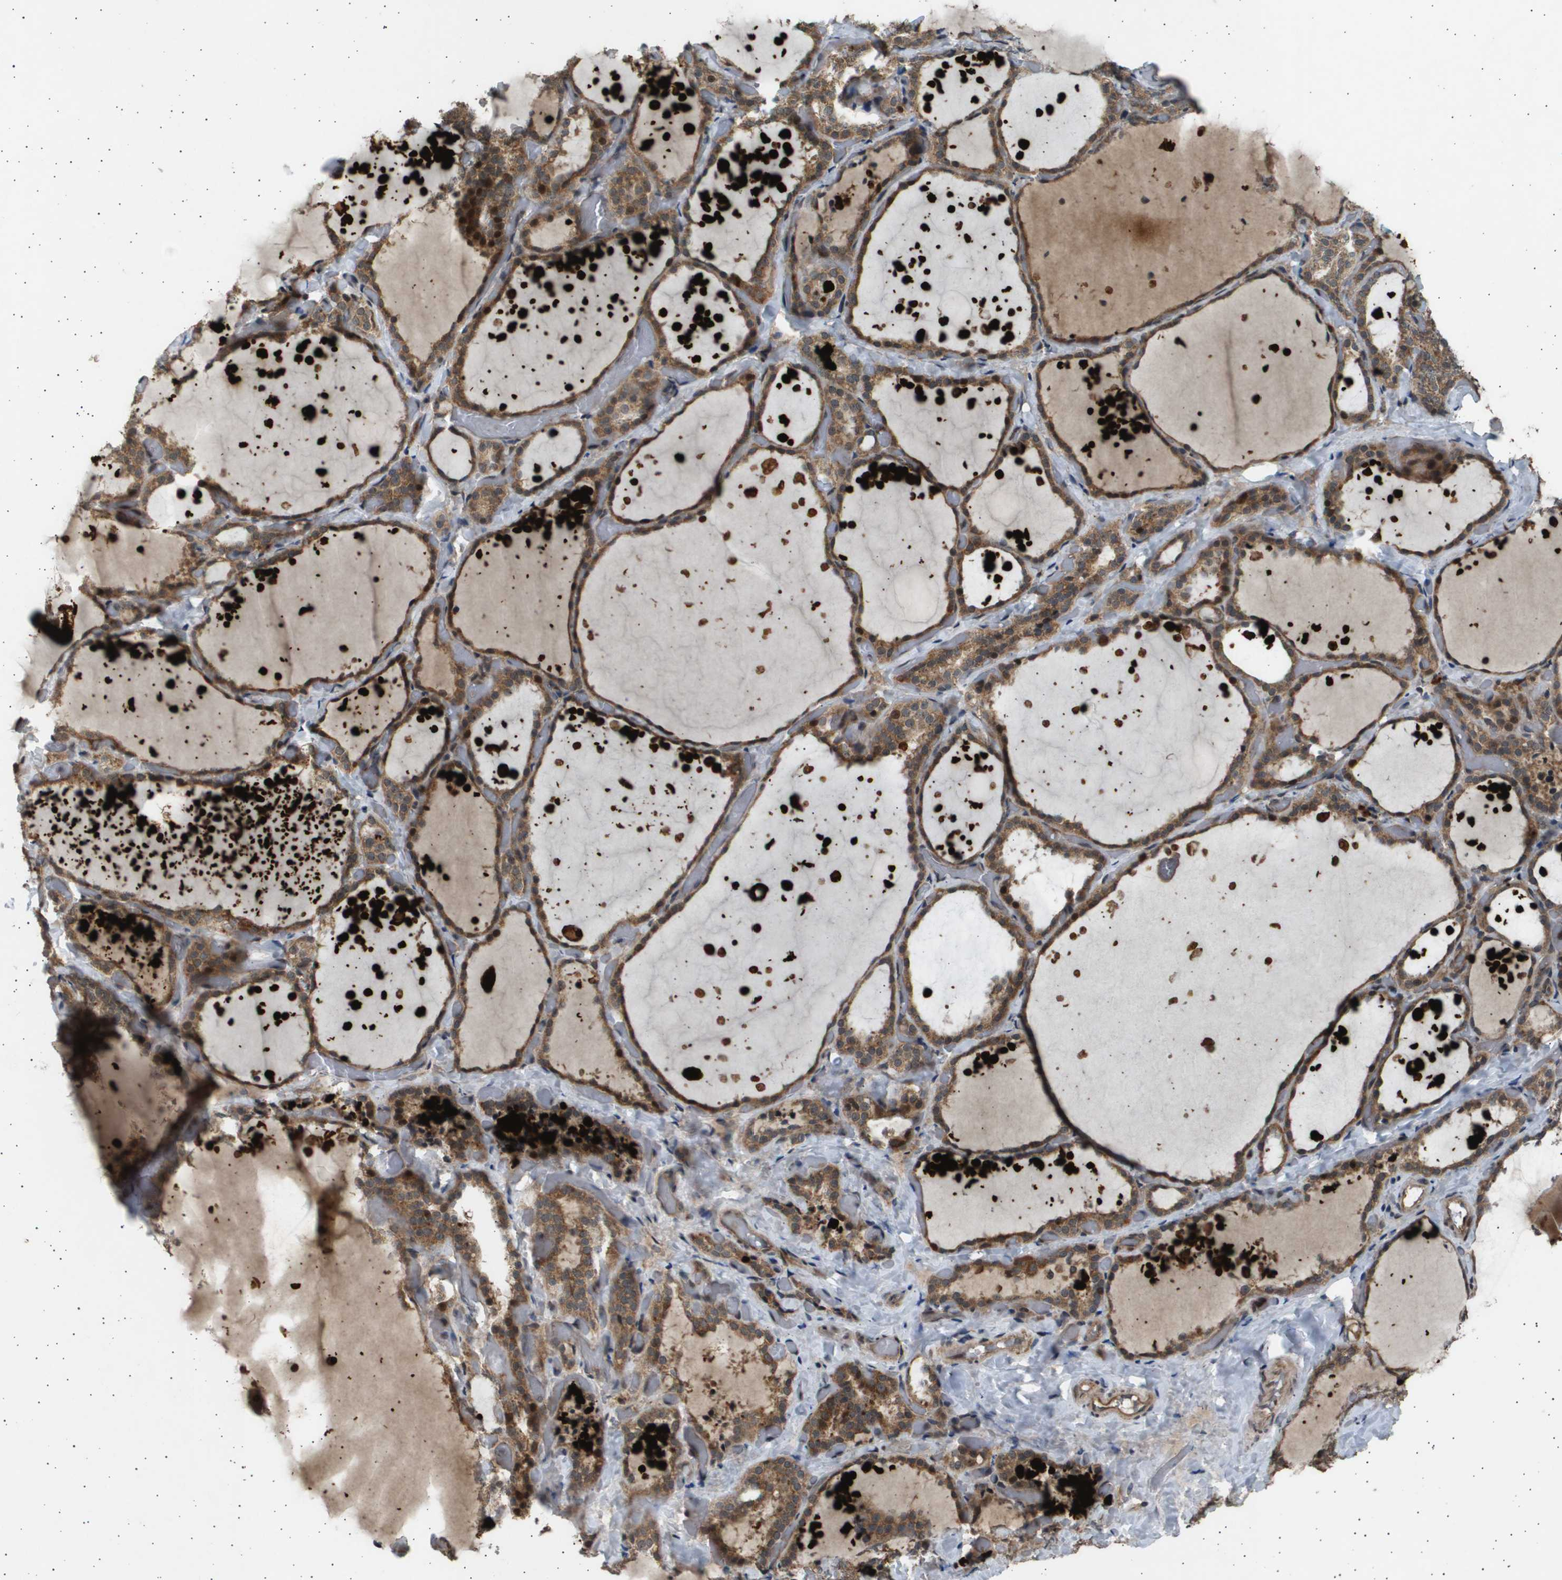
{"staining": {"intensity": "moderate", "quantity": ">75%", "location": "cytoplasmic/membranous"}, "tissue": "thyroid gland", "cell_type": "Glandular cells", "image_type": "normal", "snomed": [{"axis": "morphology", "description": "Normal tissue, NOS"}, {"axis": "topography", "description": "Thyroid gland"}], "caption": "Moderate cytoplasmic/membranous protein staining is identified in about >75% of glandular cells in thyroid gland. (DAB = brown stain, brightfield microscopy at high magnification).", "gene": "TNRC6A", "patient": {"sex": "female", "age": 44}}